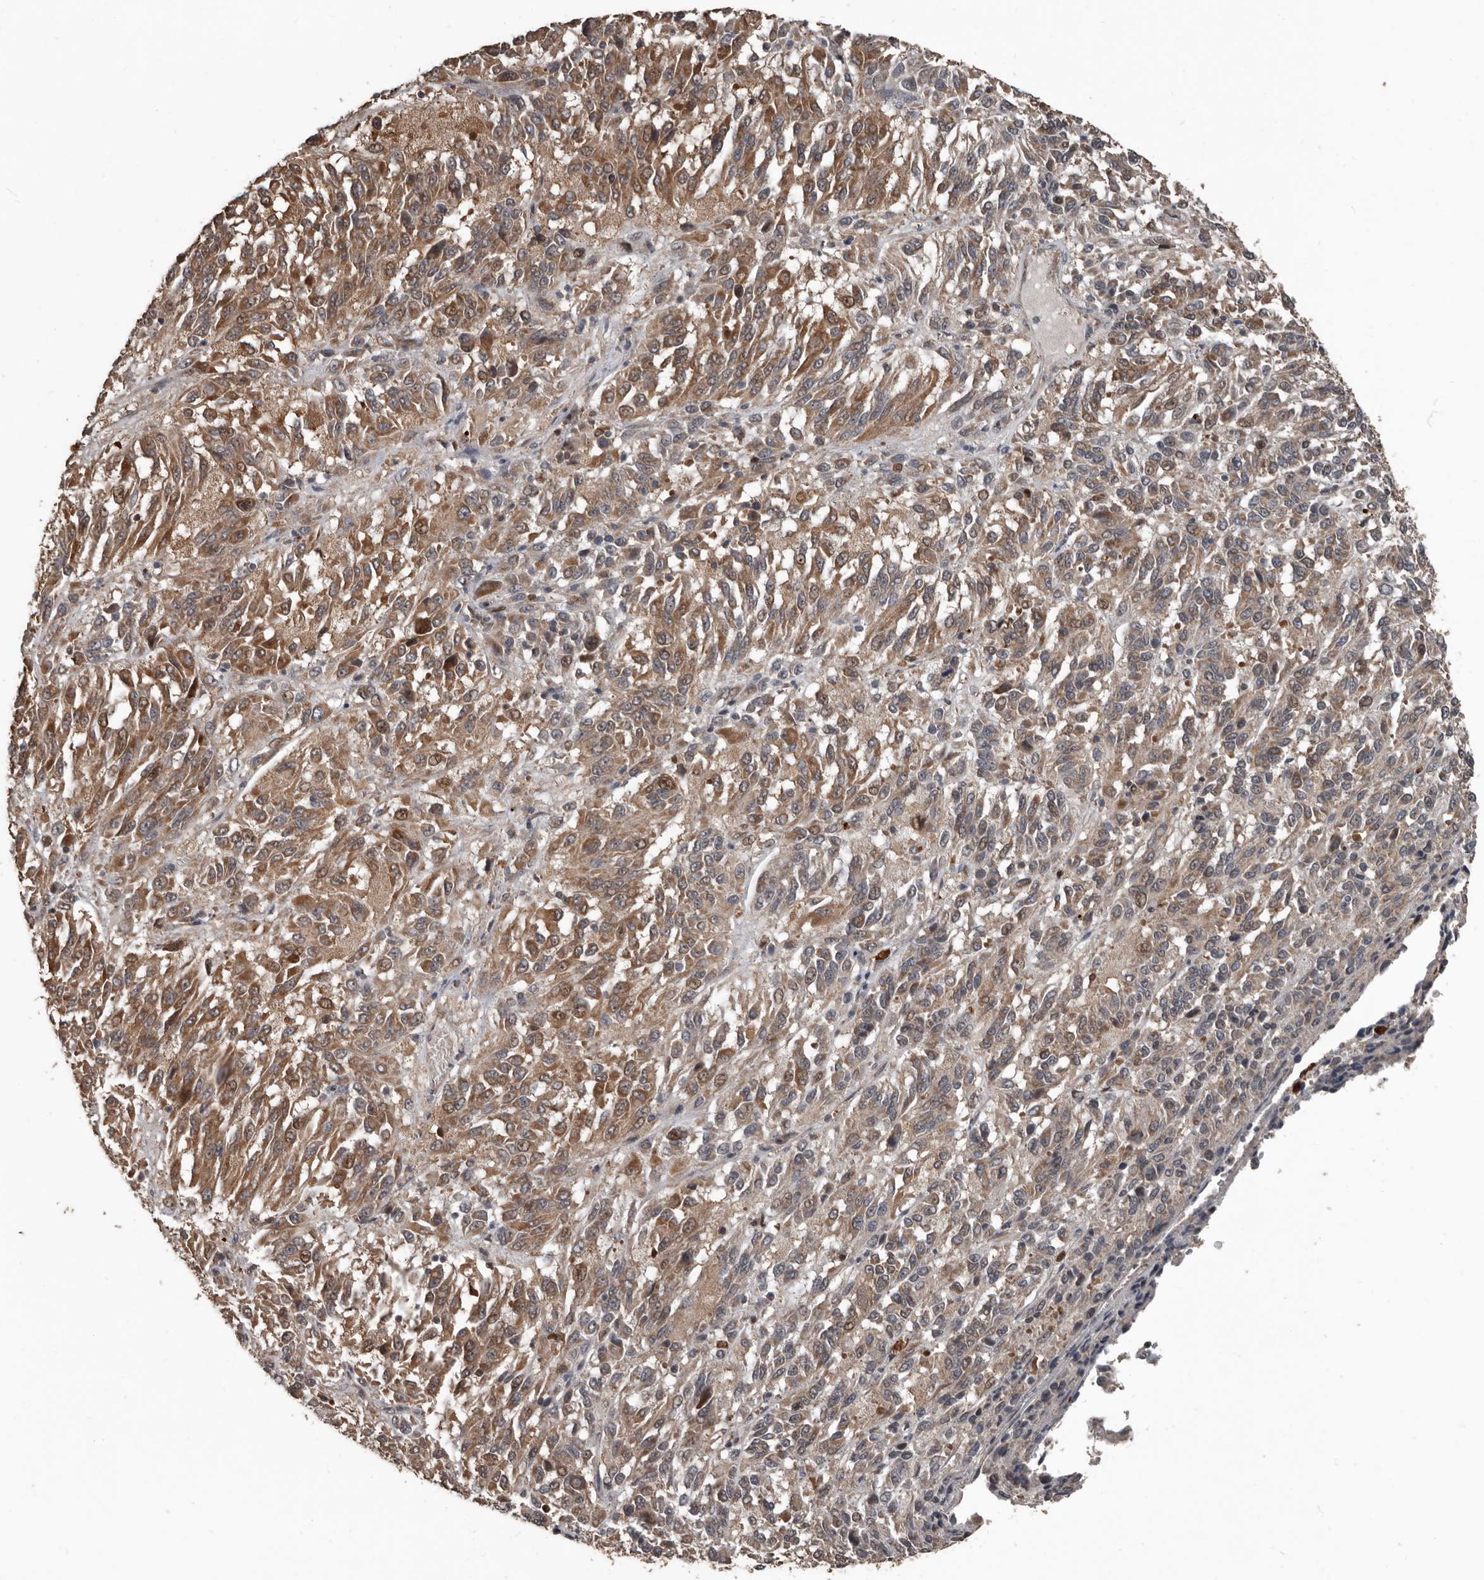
{"staining": {"intensity": "moderate", "quantity": ">75%", "location": "cytoplasmic/membranous"}, "tissue": "melanoma", "cell_type": "Tumor cells", "image_type": "cancer", "snomed": [{"axis": "morphology", "description": "Malignant melanoma, Metastatic site"}, {"axis": "topography", "description": "Lung"}], "caption": "Protein positivity by immunohistochemistry (IHC) displays moderate cytoplasmic/membranous positivity in about >75% of tumor cells in melanoma. The protein is shown in brown color, while the nuclei are stained blue.", "gene": "FSBP", "patient": {"sex": "male", "age": 64}}